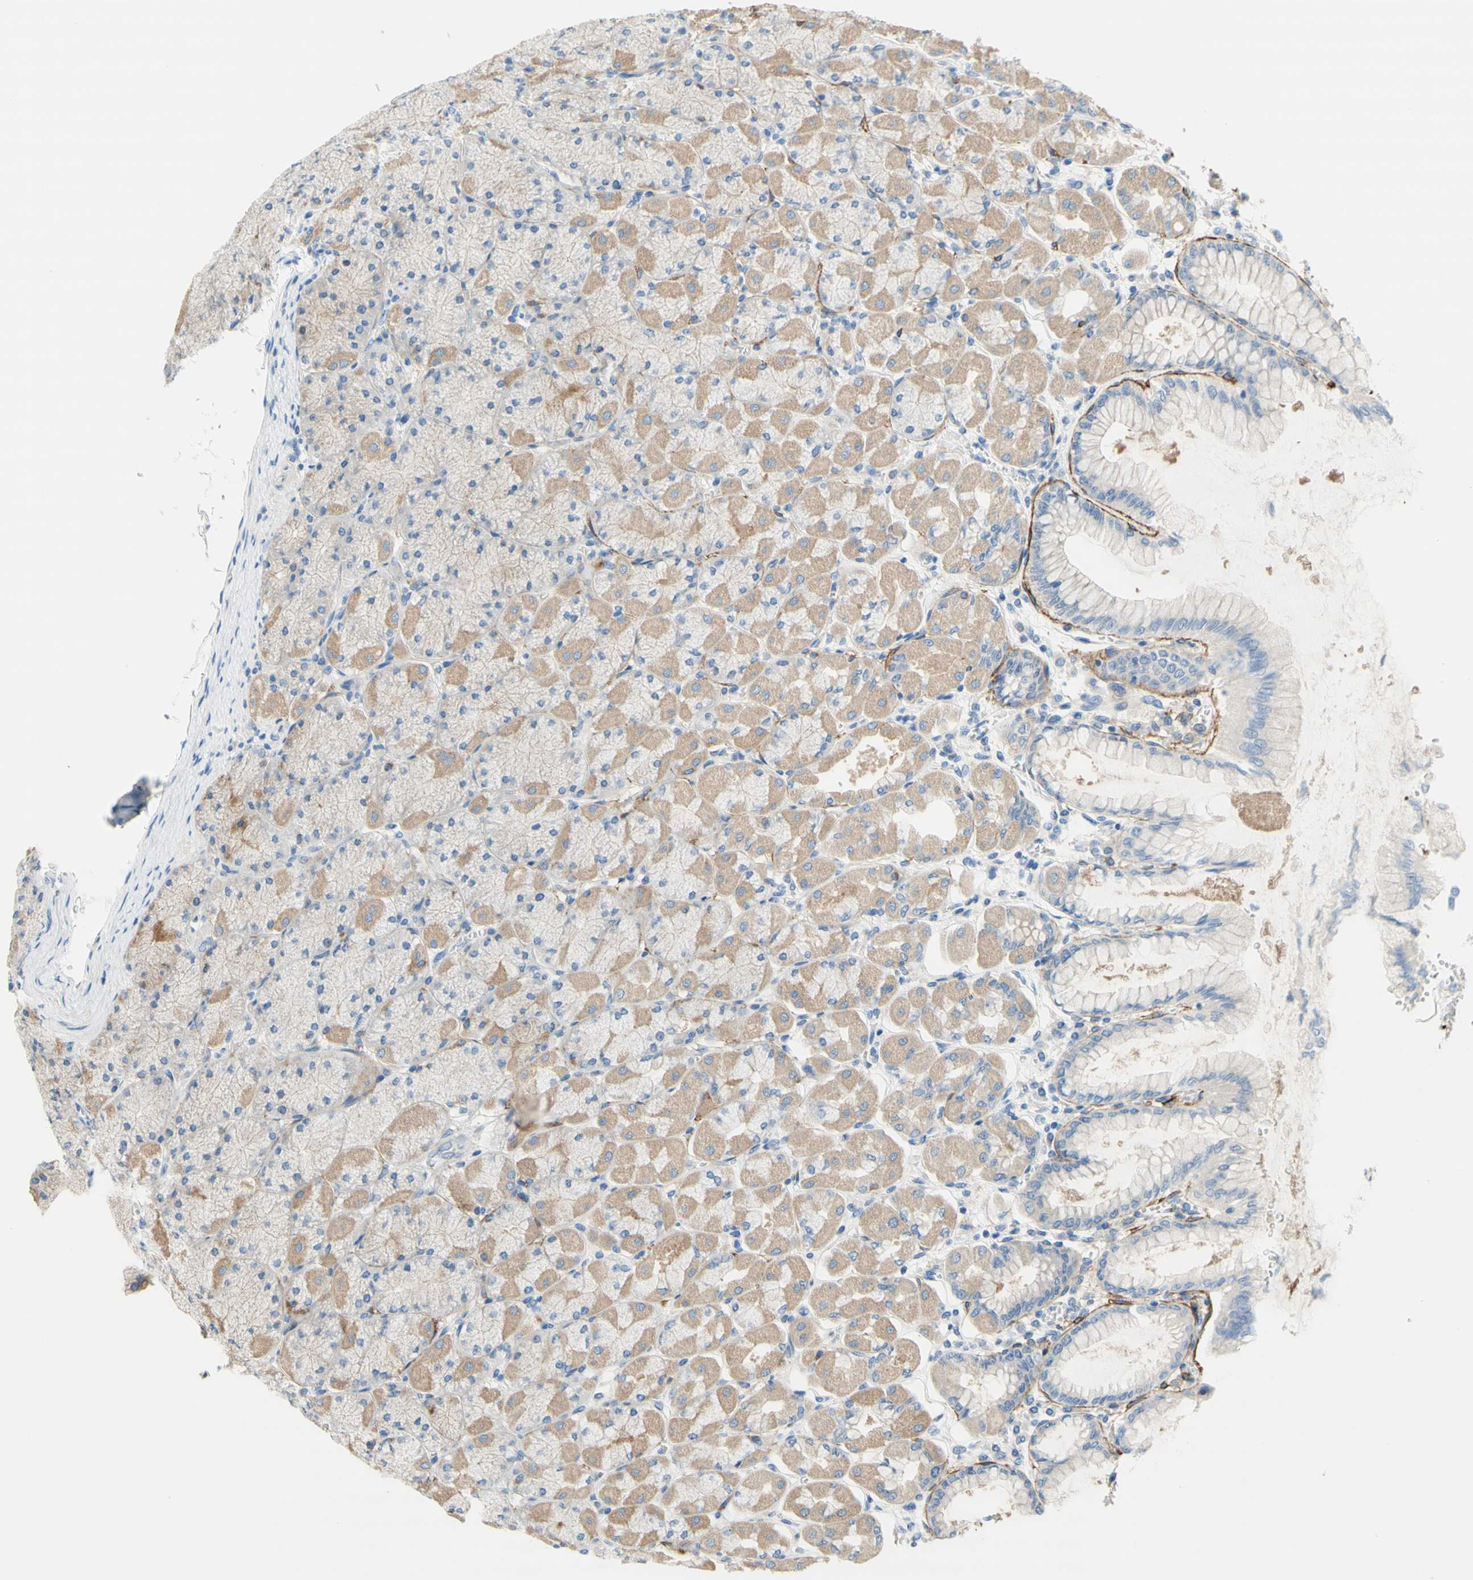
{"staining": {"intensity": "moderate", "quantity": "25%-75%", "location": "cytoplasmic/membranous"}, "tissue": "stomach", "cell_type": "Glandular cells", "image_type": "normal", "snomed": [{"axis": "morphology", "description": "Normal tissue, NOS"}, {"axis": "topography", "description": "Stomach, upper"}], "caption": "This histopathology image displays IHC staining of normal human stomach, with medium moderate cytoplasmic/membranous staining in approximately 25%-75% of glandular cells.", "gene": "F3", "patient": {"sex": "female", "age": 56}}